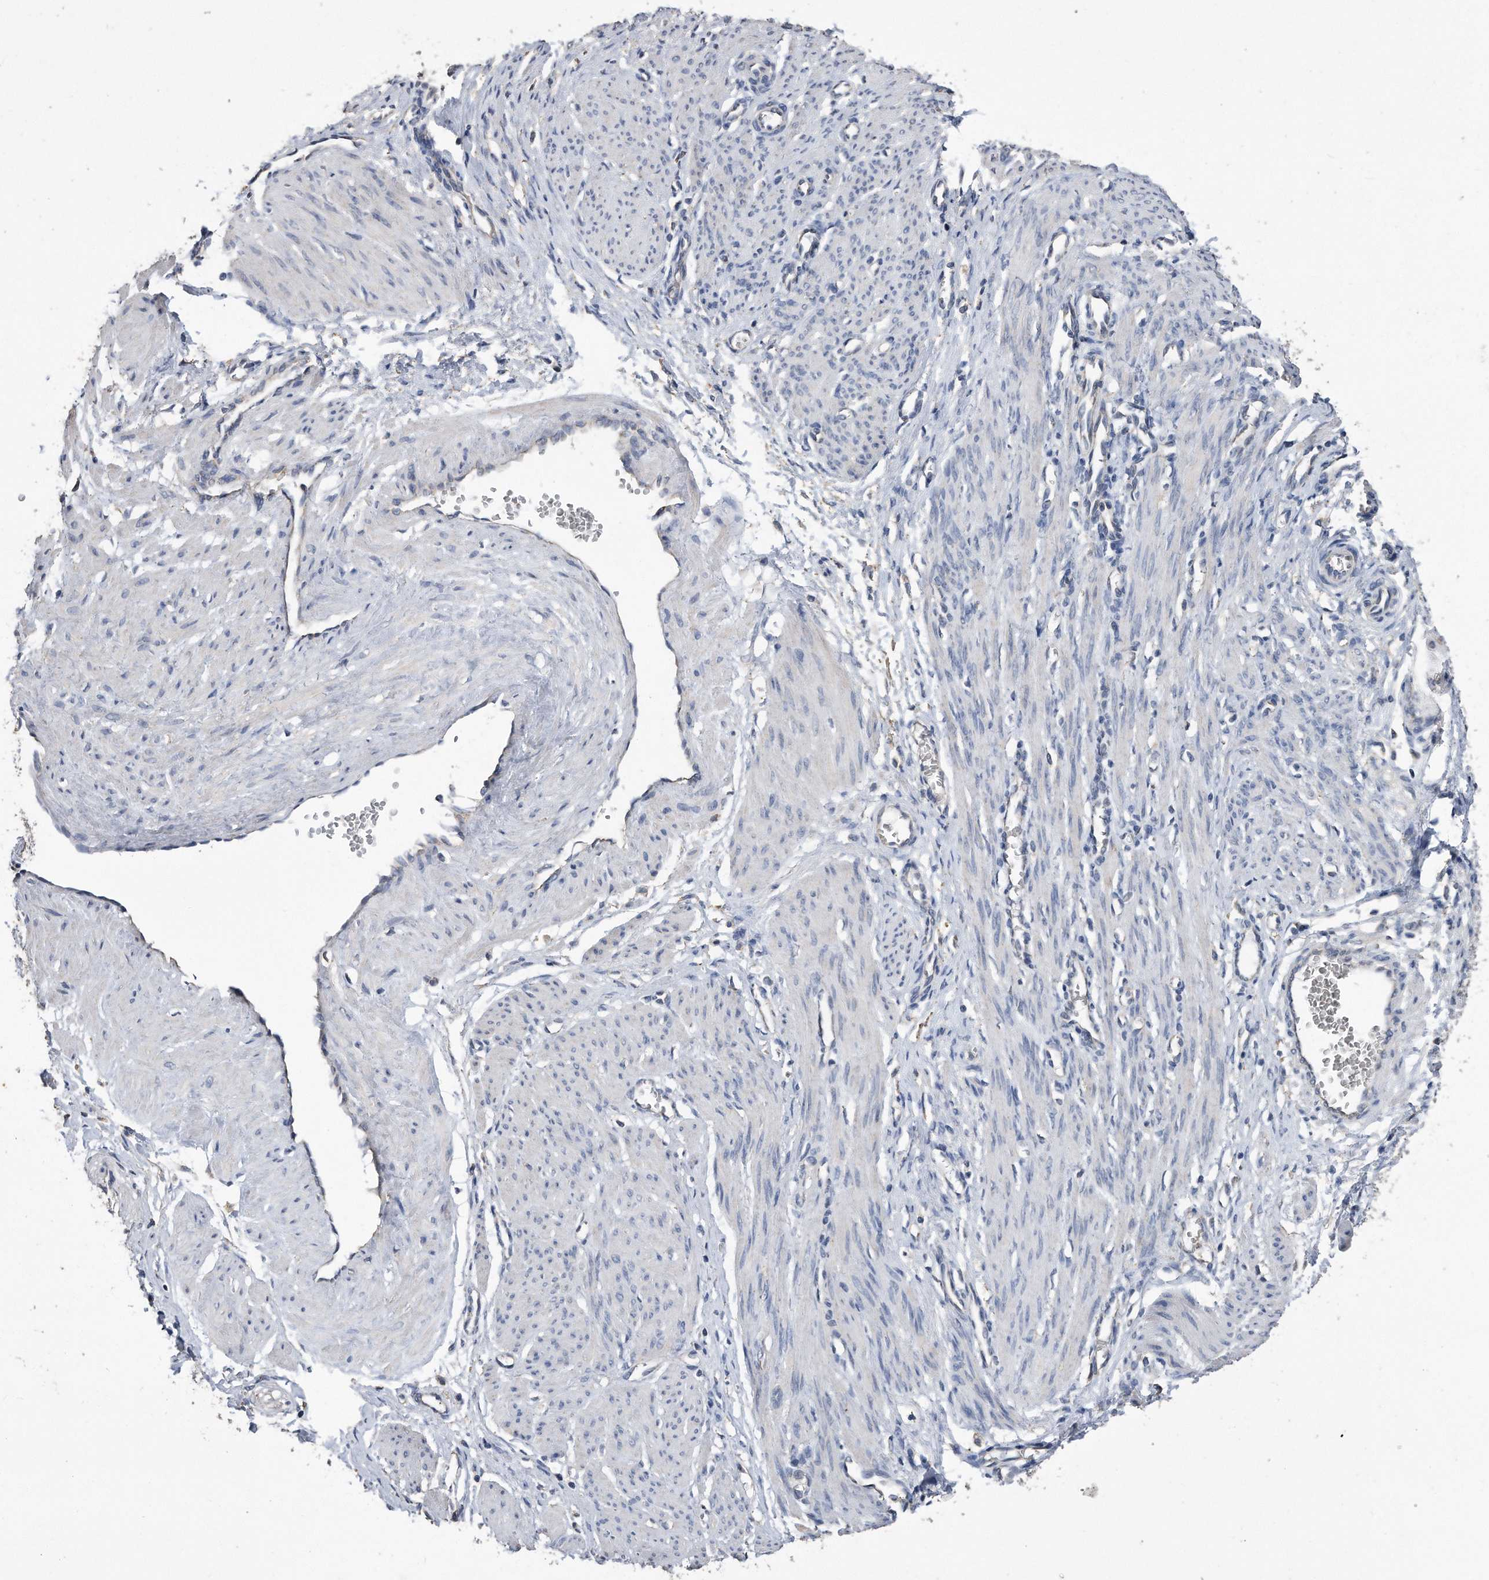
{"staining": {"intensity": "negative", "quantity": "none", "location": "none"}, "tissue": "smooth muscle", "cell_type": "Smooth muscle cells", "image_type": "normal", "snomed": [{"axis": "morphology", "description": "Normal tissue, NOS"}, {"axis": "topography", "description": "Endometrium"}], "caption": "Immunohistochemical staining of unremarkable smooth muscle demonstrates no significant positivity in smooth muscle cells.", "gene": "CDCP1", "patient": {"sex": "female", "age": 33}}